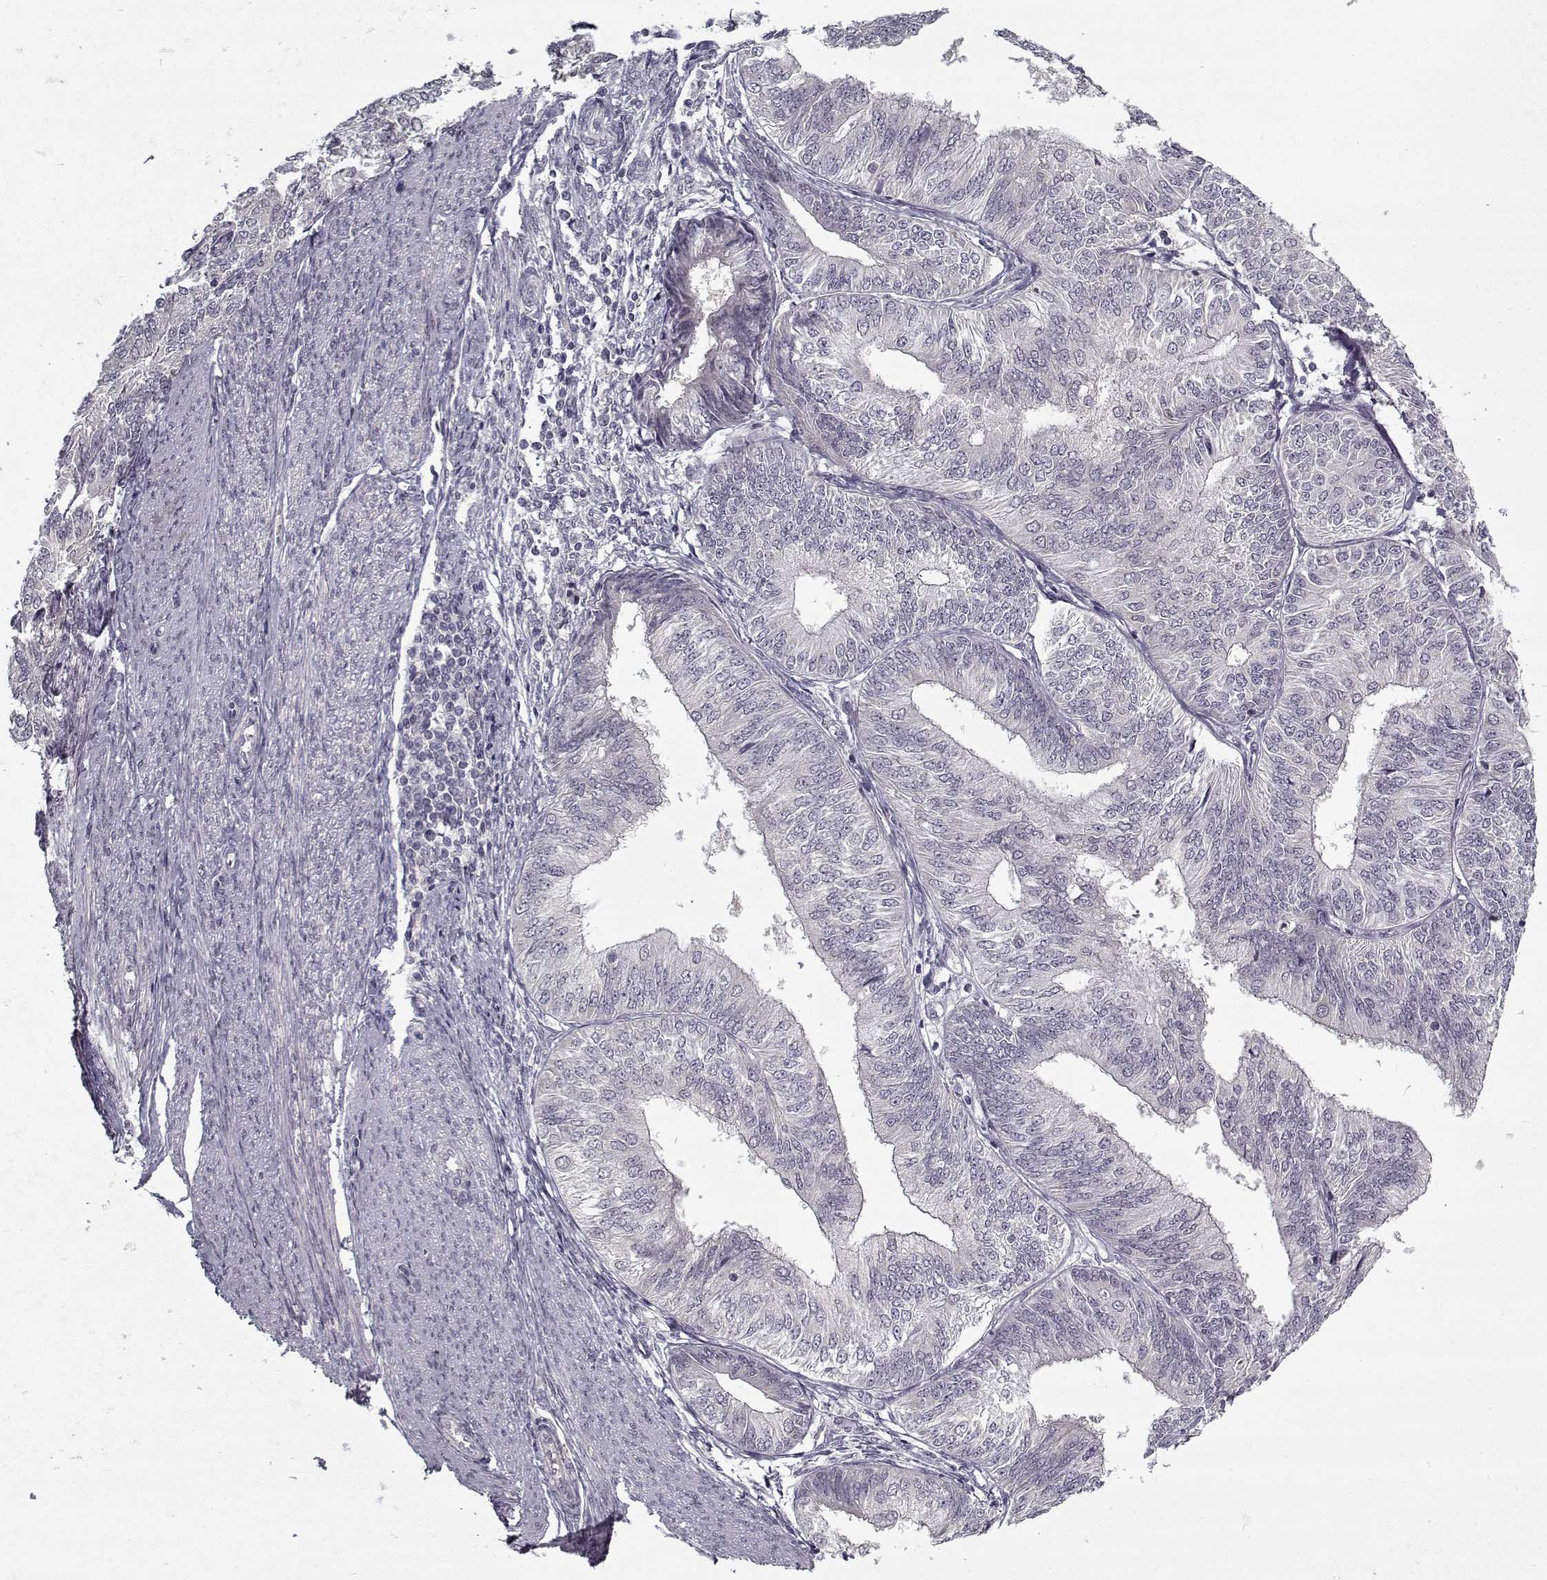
{"staining": {"intensity": "negative", "quantity": "none", "location": "none"}, "tissue": "endometrial cancer", "cell_type": "Tumor cells", "image_type": "cancer", "snomed": [{"axis": "morphology", "description": "Adenocarcinoma, NOS"}, {"axis": "topography", "description": "Endometrium"}], "caption": "The micrograph exhibits no staining of tumor cells in endometrial adenocarcinoma.", "gene": "LAMA2", "patient": {"sex": "female", "age": 58}}